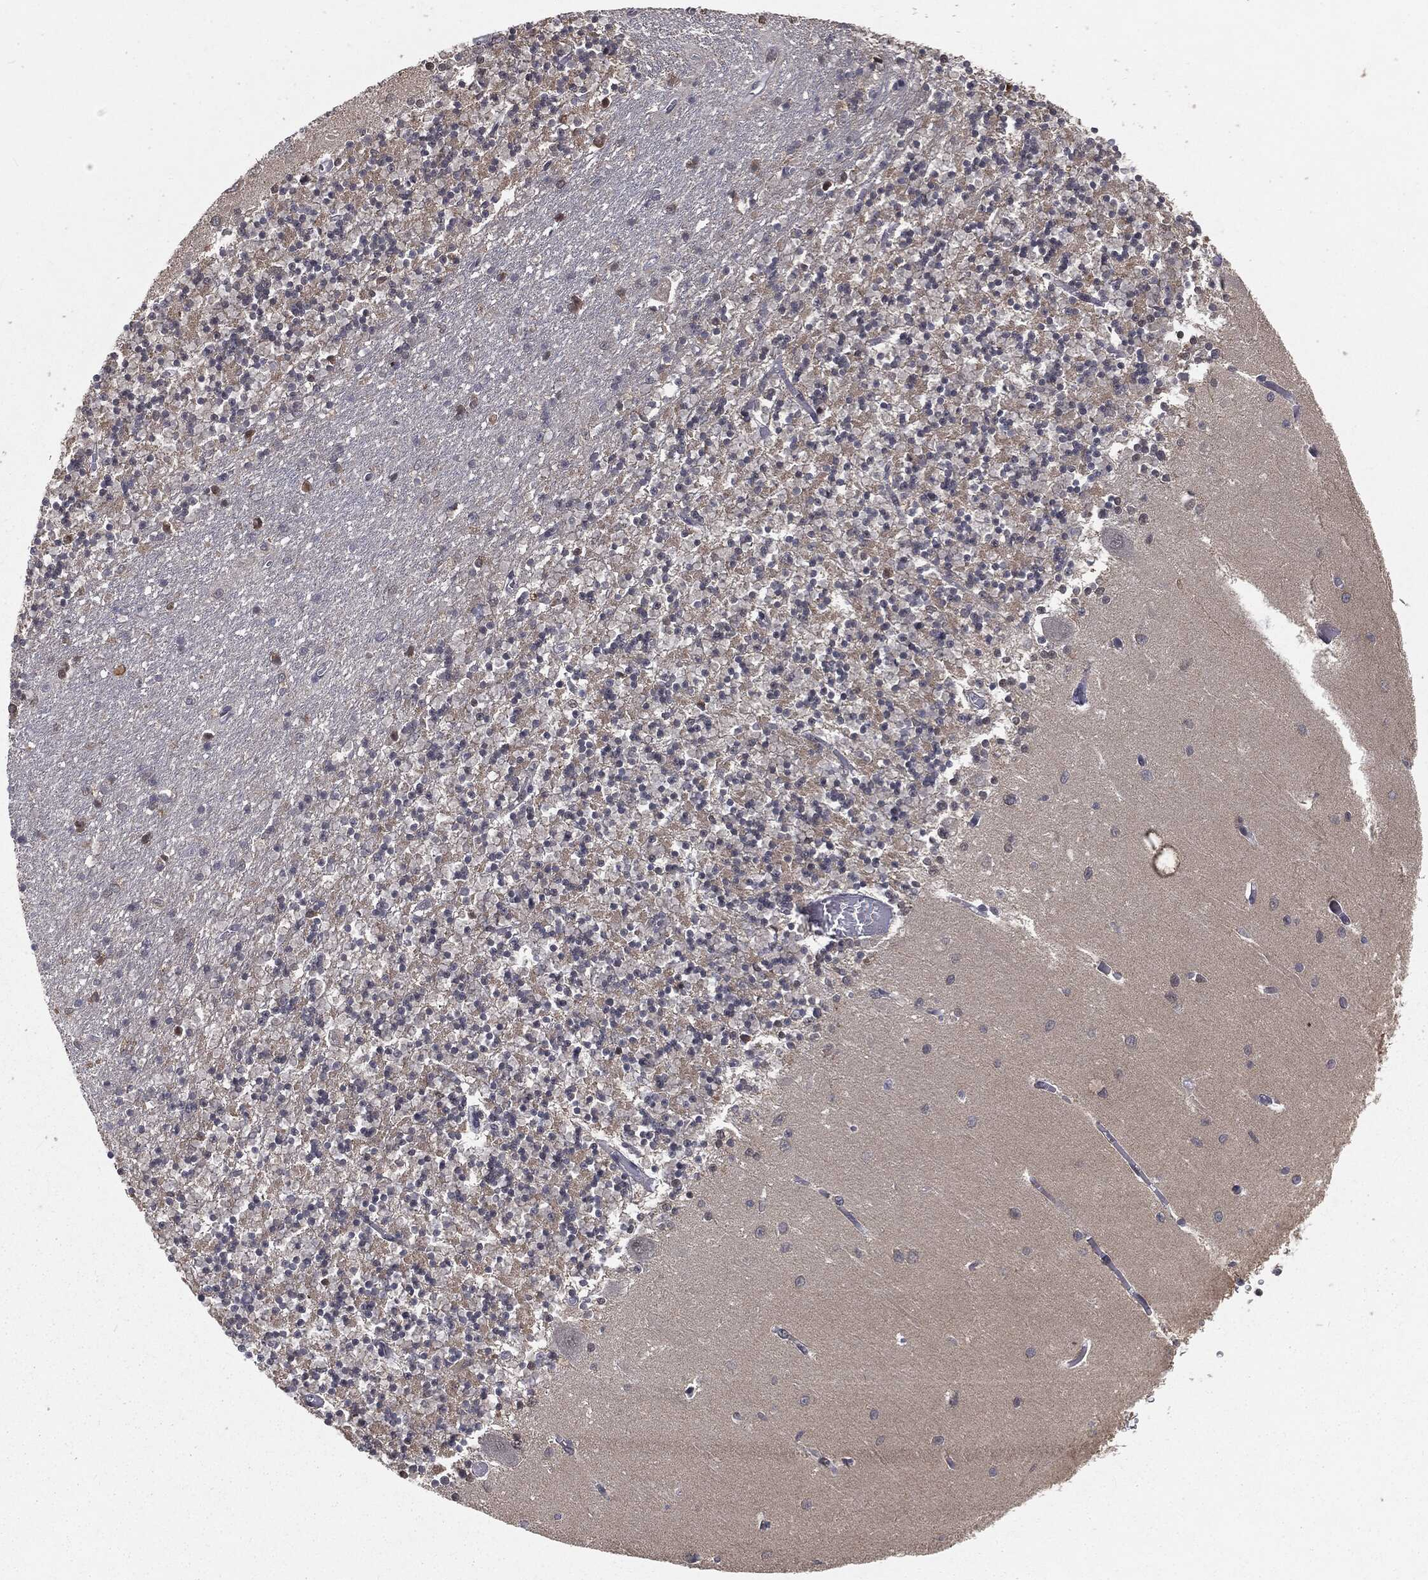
{"staining": {"intensity": "negative", "quantity": "none", "location": "none"}, "tissue": "cerebellum", "cell_type": "Cells in granular layer", "image_type": "normal", "snomed": [{"axis": "morphology", "description": "Normal tissue, NOS"}, {"axis": "topography", "description": "Cerebellum"}], "caption": "The photomicrograph reveals no significant staining in cells in granular layer of cerebellum.", "gene": "FBXO7", "patient": {"sex": "female", "age": 64}}